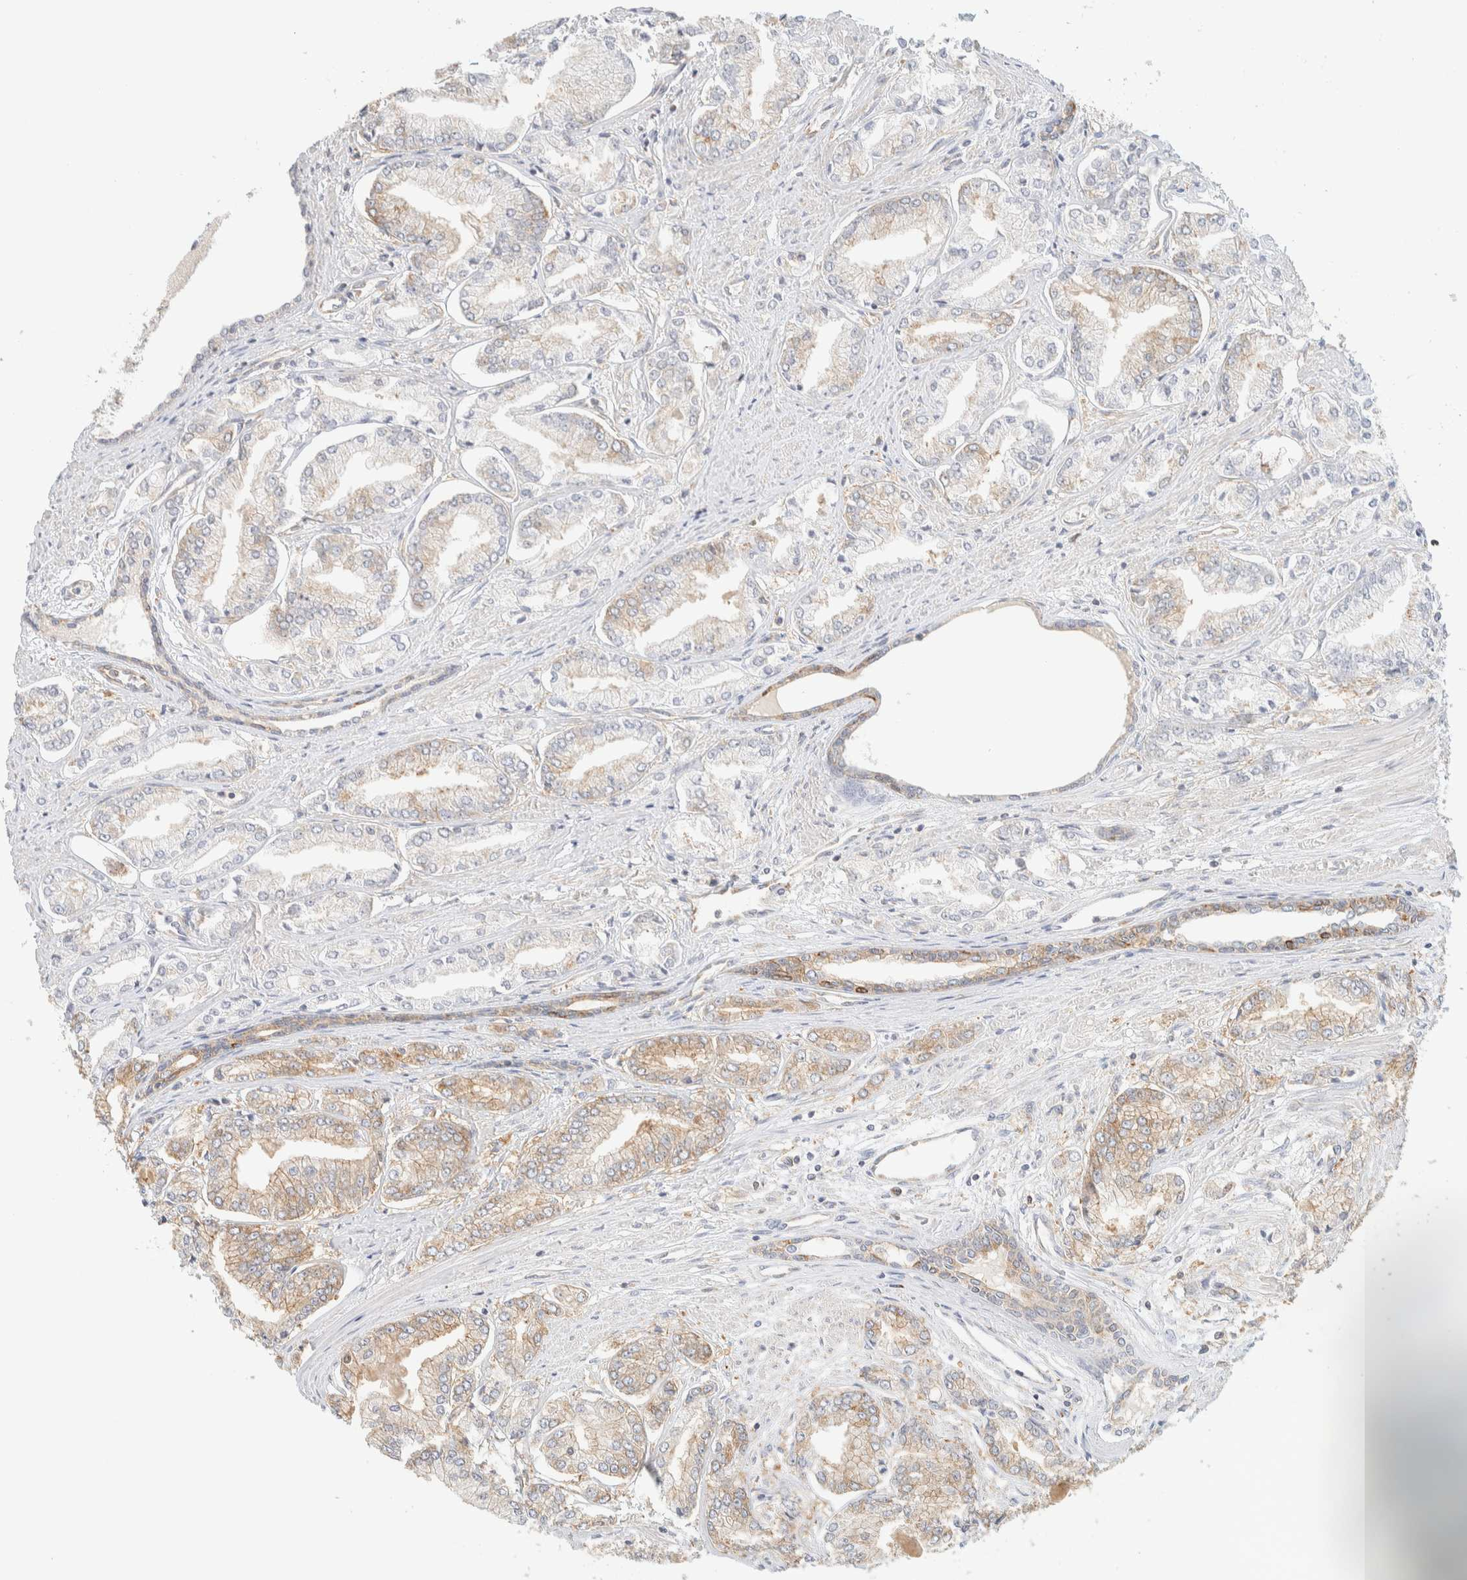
{"staining": {"intensity": "moderate", "quantity": "25%-75%", "location": "cytoplasmic/membranous"}, "tissue": "prostate cancer", "cell_type": "Tumor cells", "image_type": "cancer", "snomed": [{"axis": "morphology", "description": "Adenocarcinoma, Low grade"}, {"axis": "topography", "description": "Prostate"}], "caption": "This is an image of IHC staining of prostate cancer (adenocarcinoma (low-grade)), which shows moderate expression in the cytoplasmic/membranous of tumor cells.", "gene": "TBC1D8B", "patient": {"sex": "male", "age": 52}}